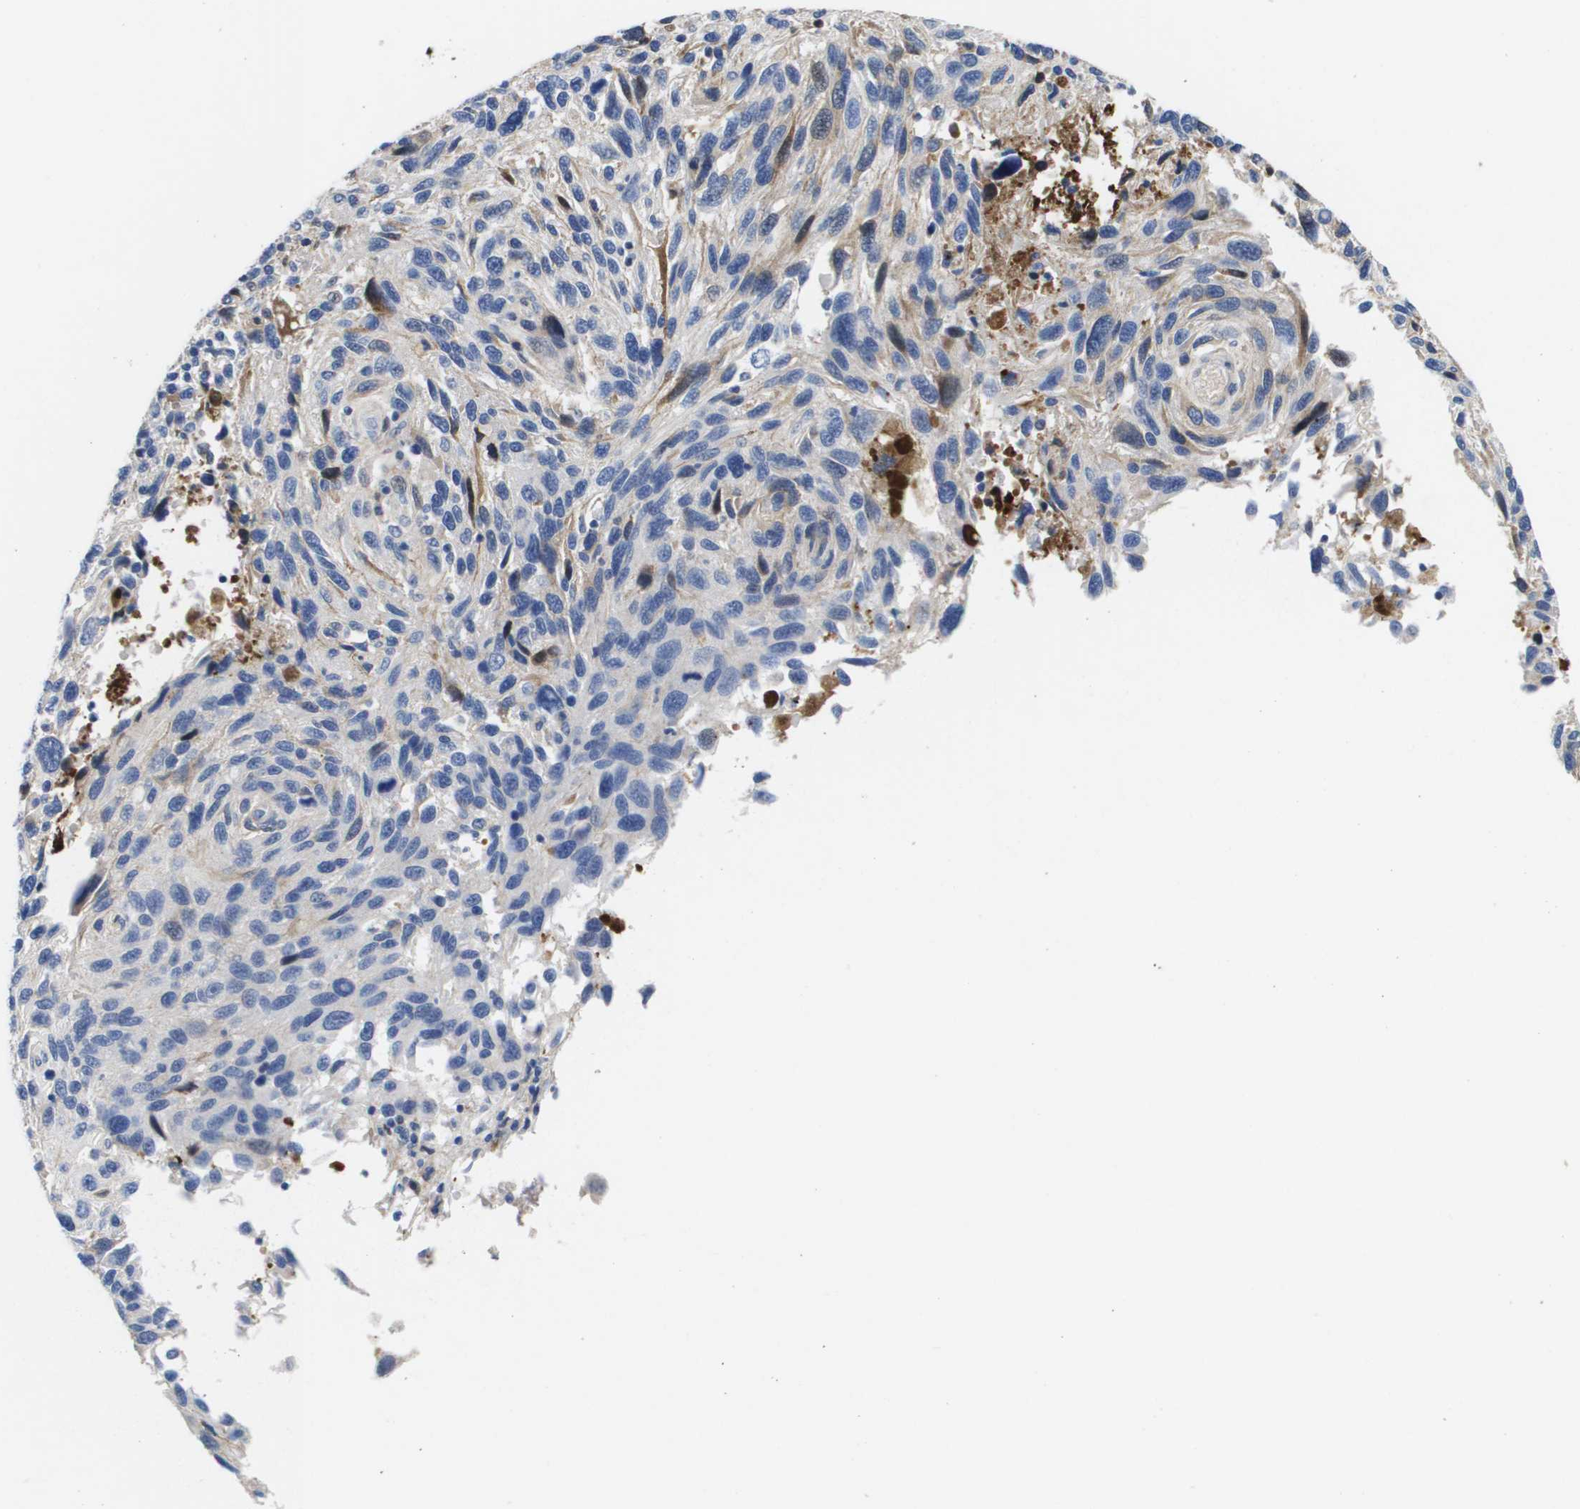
{"staining": {"intensity": "weak", "quantity": "<25%", "location": "cytoplasmic/membranous"}, "tissue": "melanoma", "cell_type": "Tumor cells", "image_type": "cancer", "snomed": [{"axis": "morphology", "description": "Malignant melanoma, NOS"}, {"axis": "topography", "description": "Skin"}], "caption": "Tumor cells show no significant staining in melanoma. Brightfield microscopy of IHC stained with DAB (3,3'-diaminobenzidine) (brown) and hematoxylin (blue), captured at high magnification.", "gene": "SERPINC1", "patient": {"sex": "male", "age": 53}}